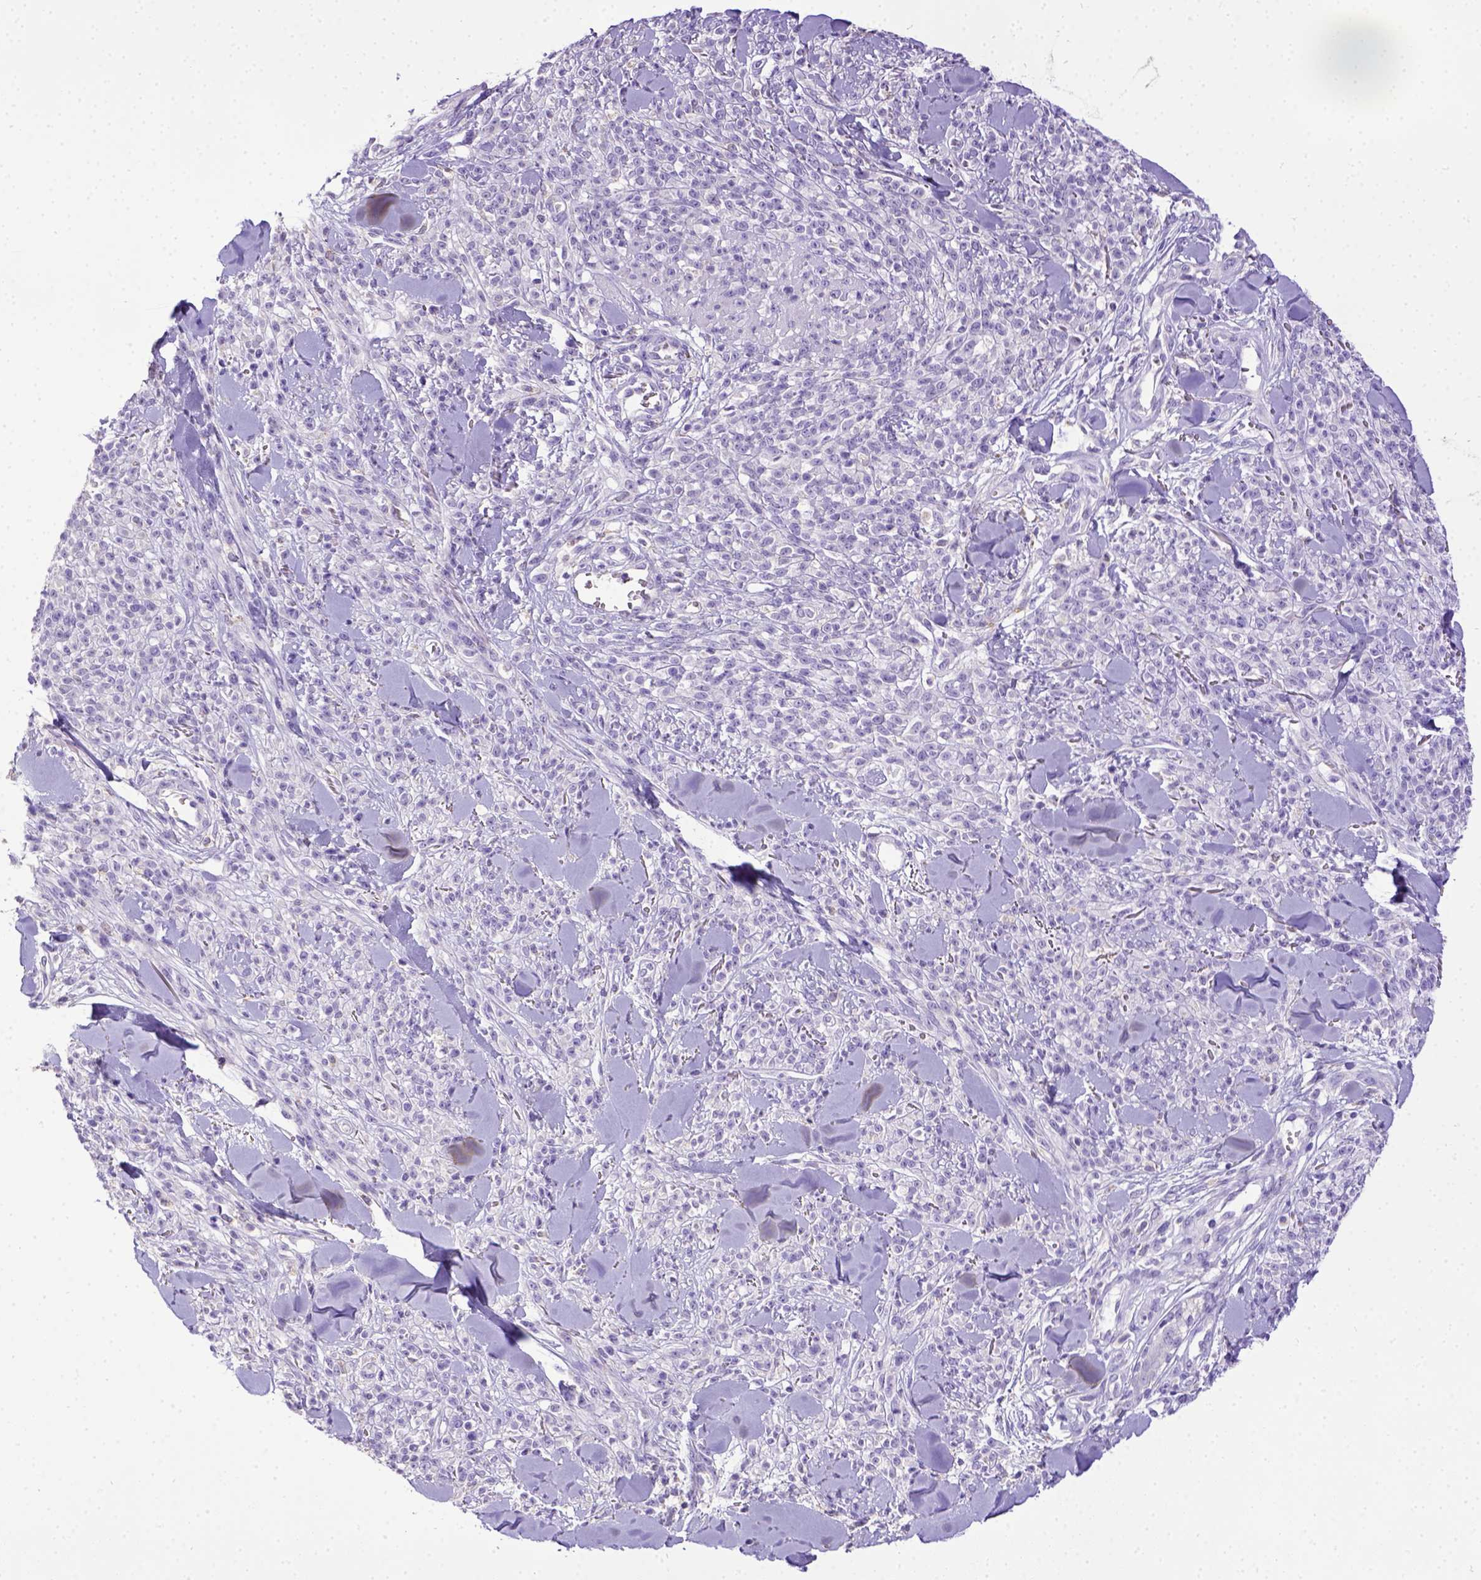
{"staining": {"intensity": "negative", "quantity": "none", "location": "none"}, "tissue": "melanoma", "cell_type": "Tumor cells", "image_type": "cancer", "snomed": [{"axis": "morphology", "description": "Malignant melanoma, NOS"}, {"axis": "topography", "description": "Skin"}, {"axis": "topography", "description": "Skin of trunk"}], "caption": "Photomicrograph shows no protein positivity in tumor cells of malignant melanoma tissue.", "gene": "SPEF1", "patient": {"sex": "male", "age": 74}}